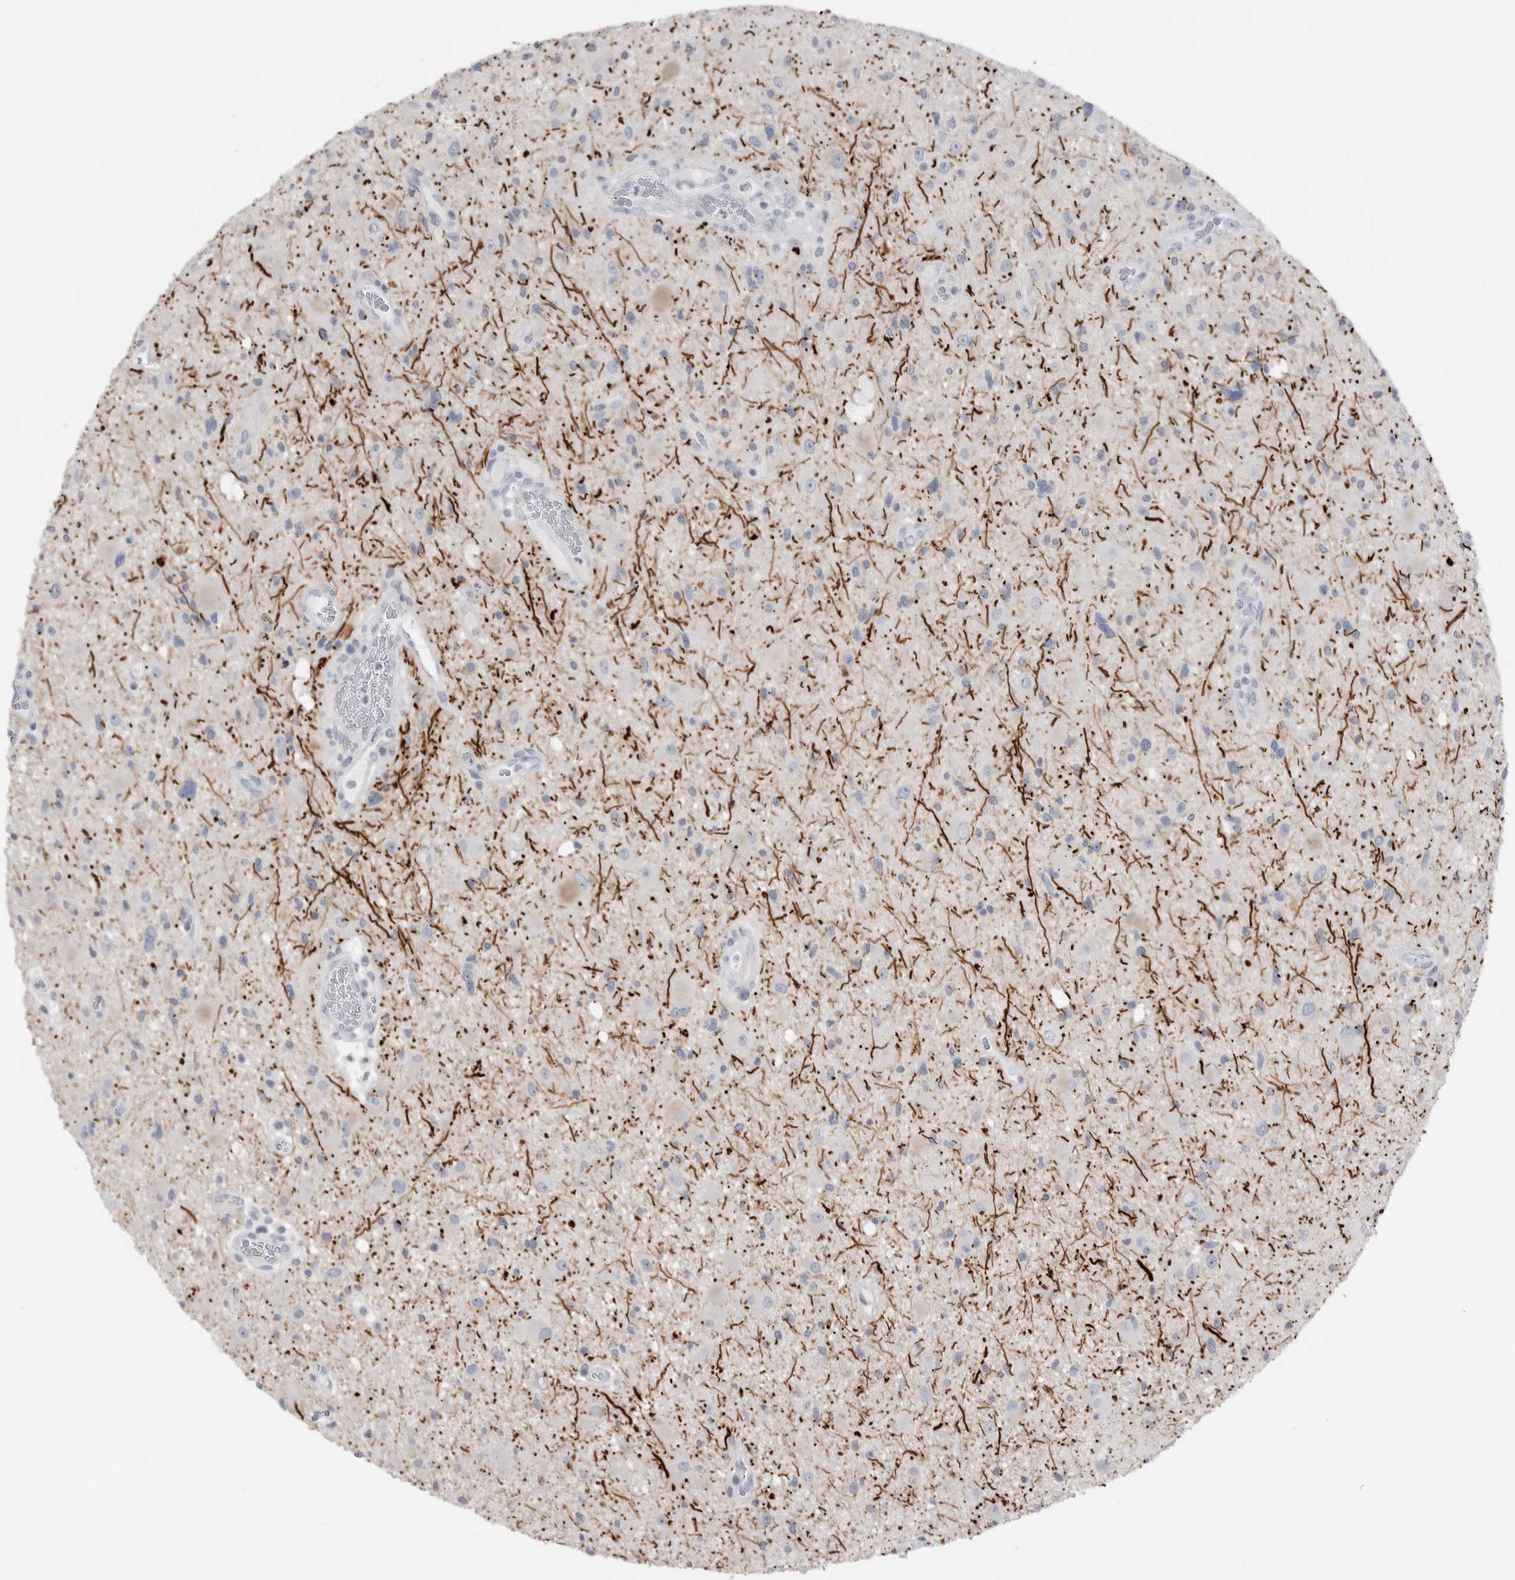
{"staining": {"intensity": "negative", "quantity": "none", "location": "none"}, "tissue": "glioma", "cell_type": "Tumor cells", "image_type": "cancer", "snomed": [{"axis": "morphology", "description": "Glioma, malignant, High grade"}, {"axis": "topography", "description": "Brain"}], "caption": "DAB immunohistochemical staining of glioma reveals no significant staining in tumor cells.", "gene": "ABHD12", "patient": {"sex": "male", "age": 33}}